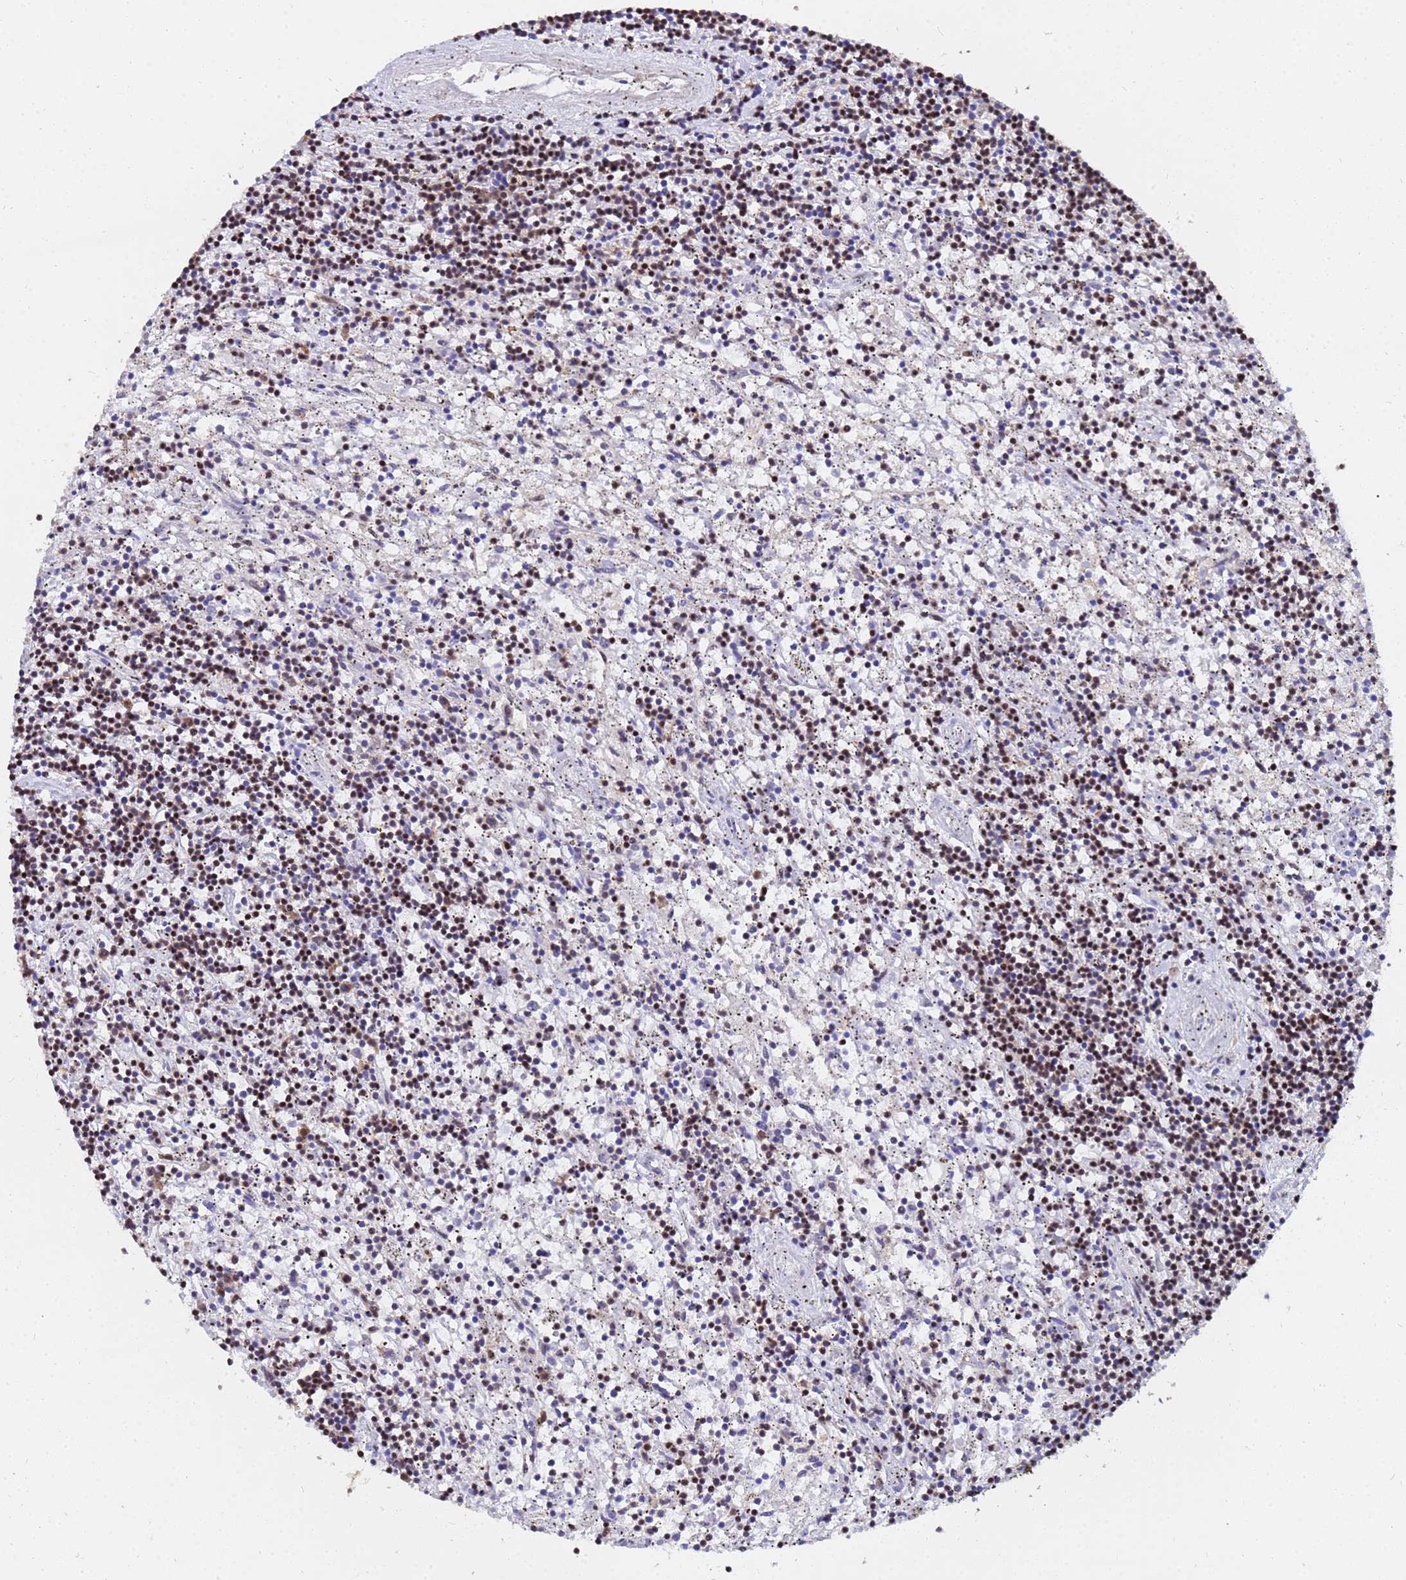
{"staining": {"intensity": "moderate", "quantity": "25%-75%", "location": "nuclear"}, "tissue": "lymphoma", "cell_type": "Tumor cells", "image_type": "cancer", "snomed": [{"axis": "morphology", "description": "Malignant lymphoma, non-Hodgkin's type, Low grade"}, {"axis": "topography", "description": "Spleen"}], "caption": "Moderate nuclear expression is appreciated in approximately 25%-75% of tumor cells in malignant lymphoma, non-Hodgkin's type (low-grade).", "gene": "SF3B2", "patient": {"sex": "male", "age": 76}}